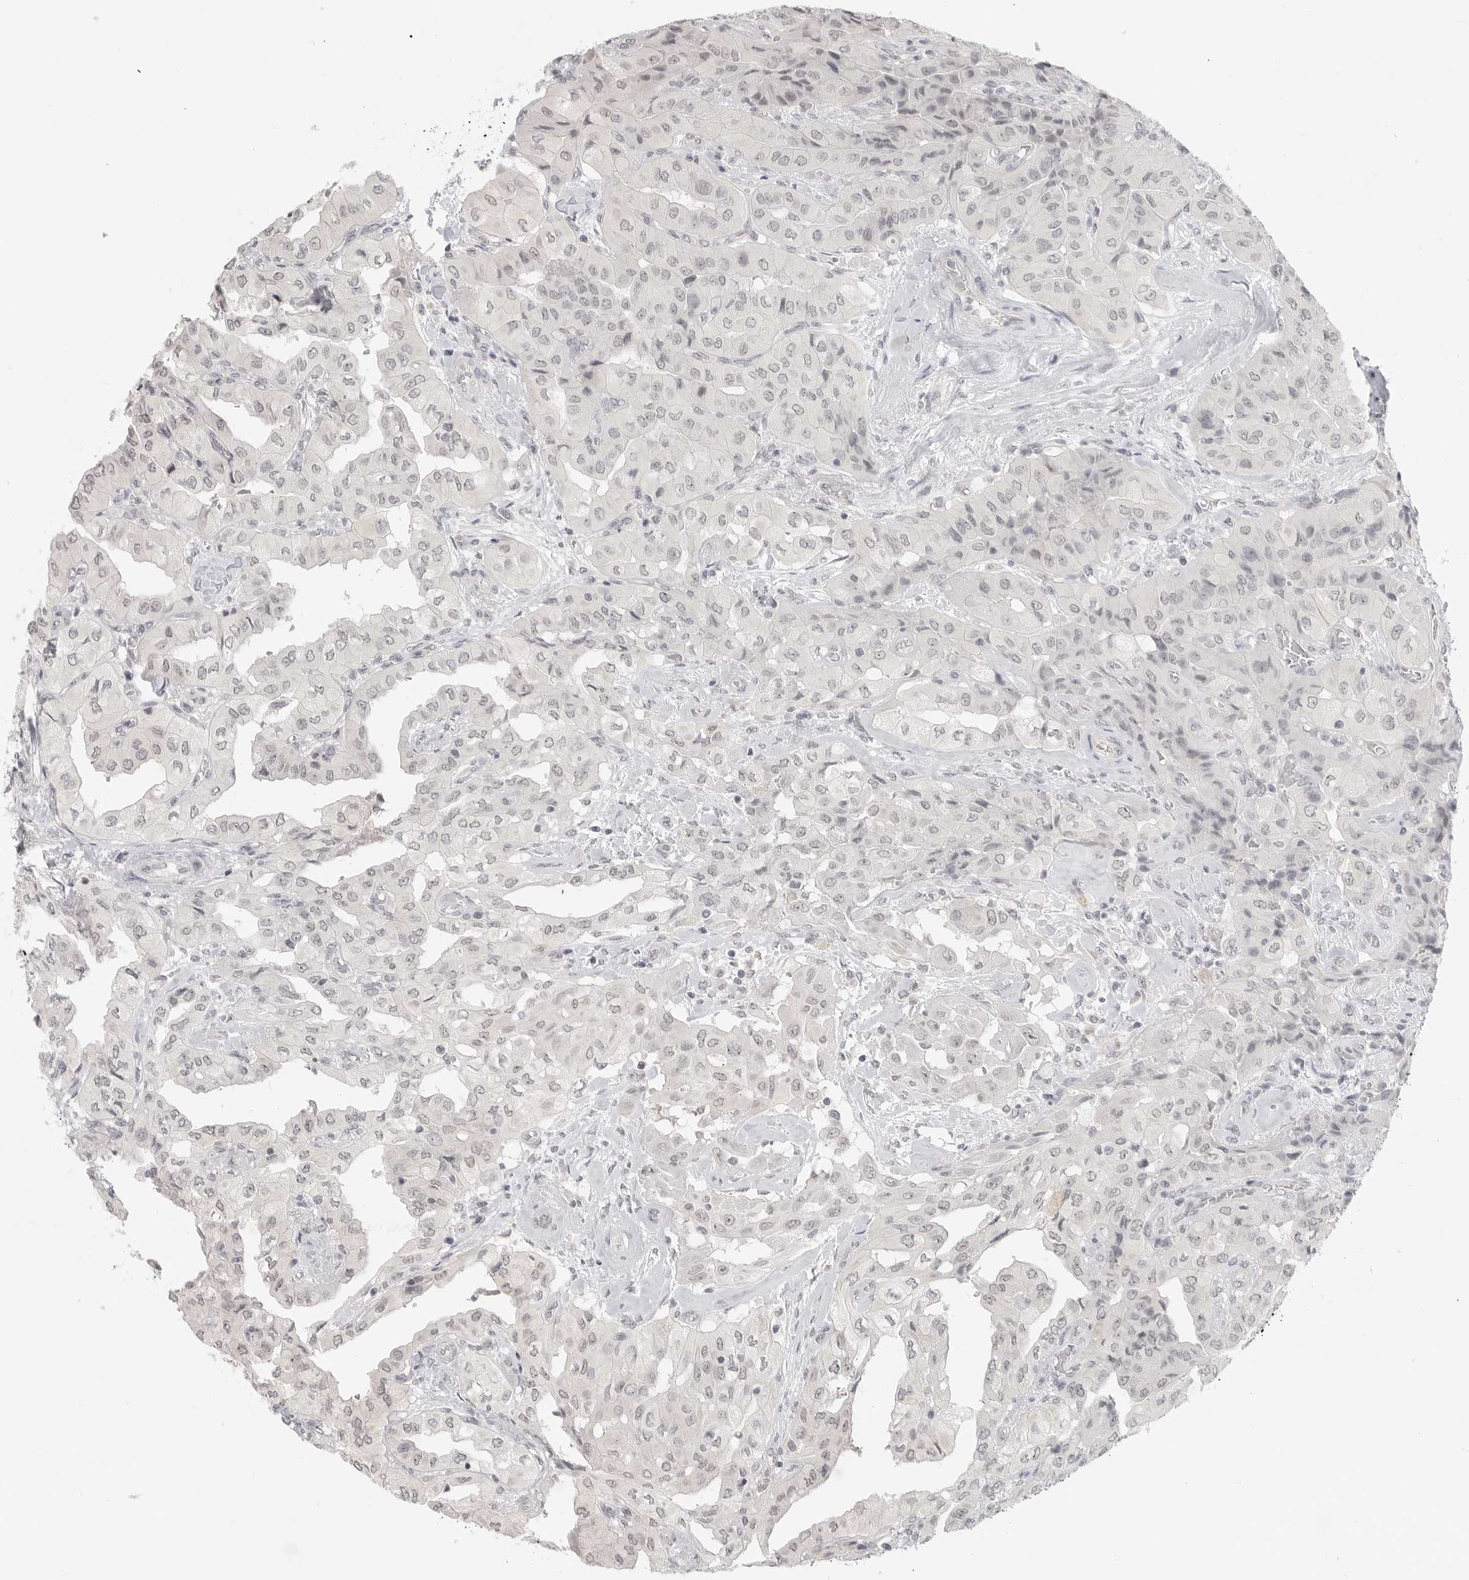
{"staining": {"intensity": "negative", "quantity": "none", "location": "none"}, "tissue": "thyroid cancer", "cell_type": "Tumor cells", "image_type": "cancer", "snomed": [{"axis": "morphology", "description": "Papillary adenocarcinoma, NOS"}, {"axis": "topography", "description": "Thyroid gland"}], "caption": "Immunohistochemistry of thyroid cancer shows no expression in tumor cells.", "gene": "KLK11", "patient": {"sex": "female", "age": 59}}